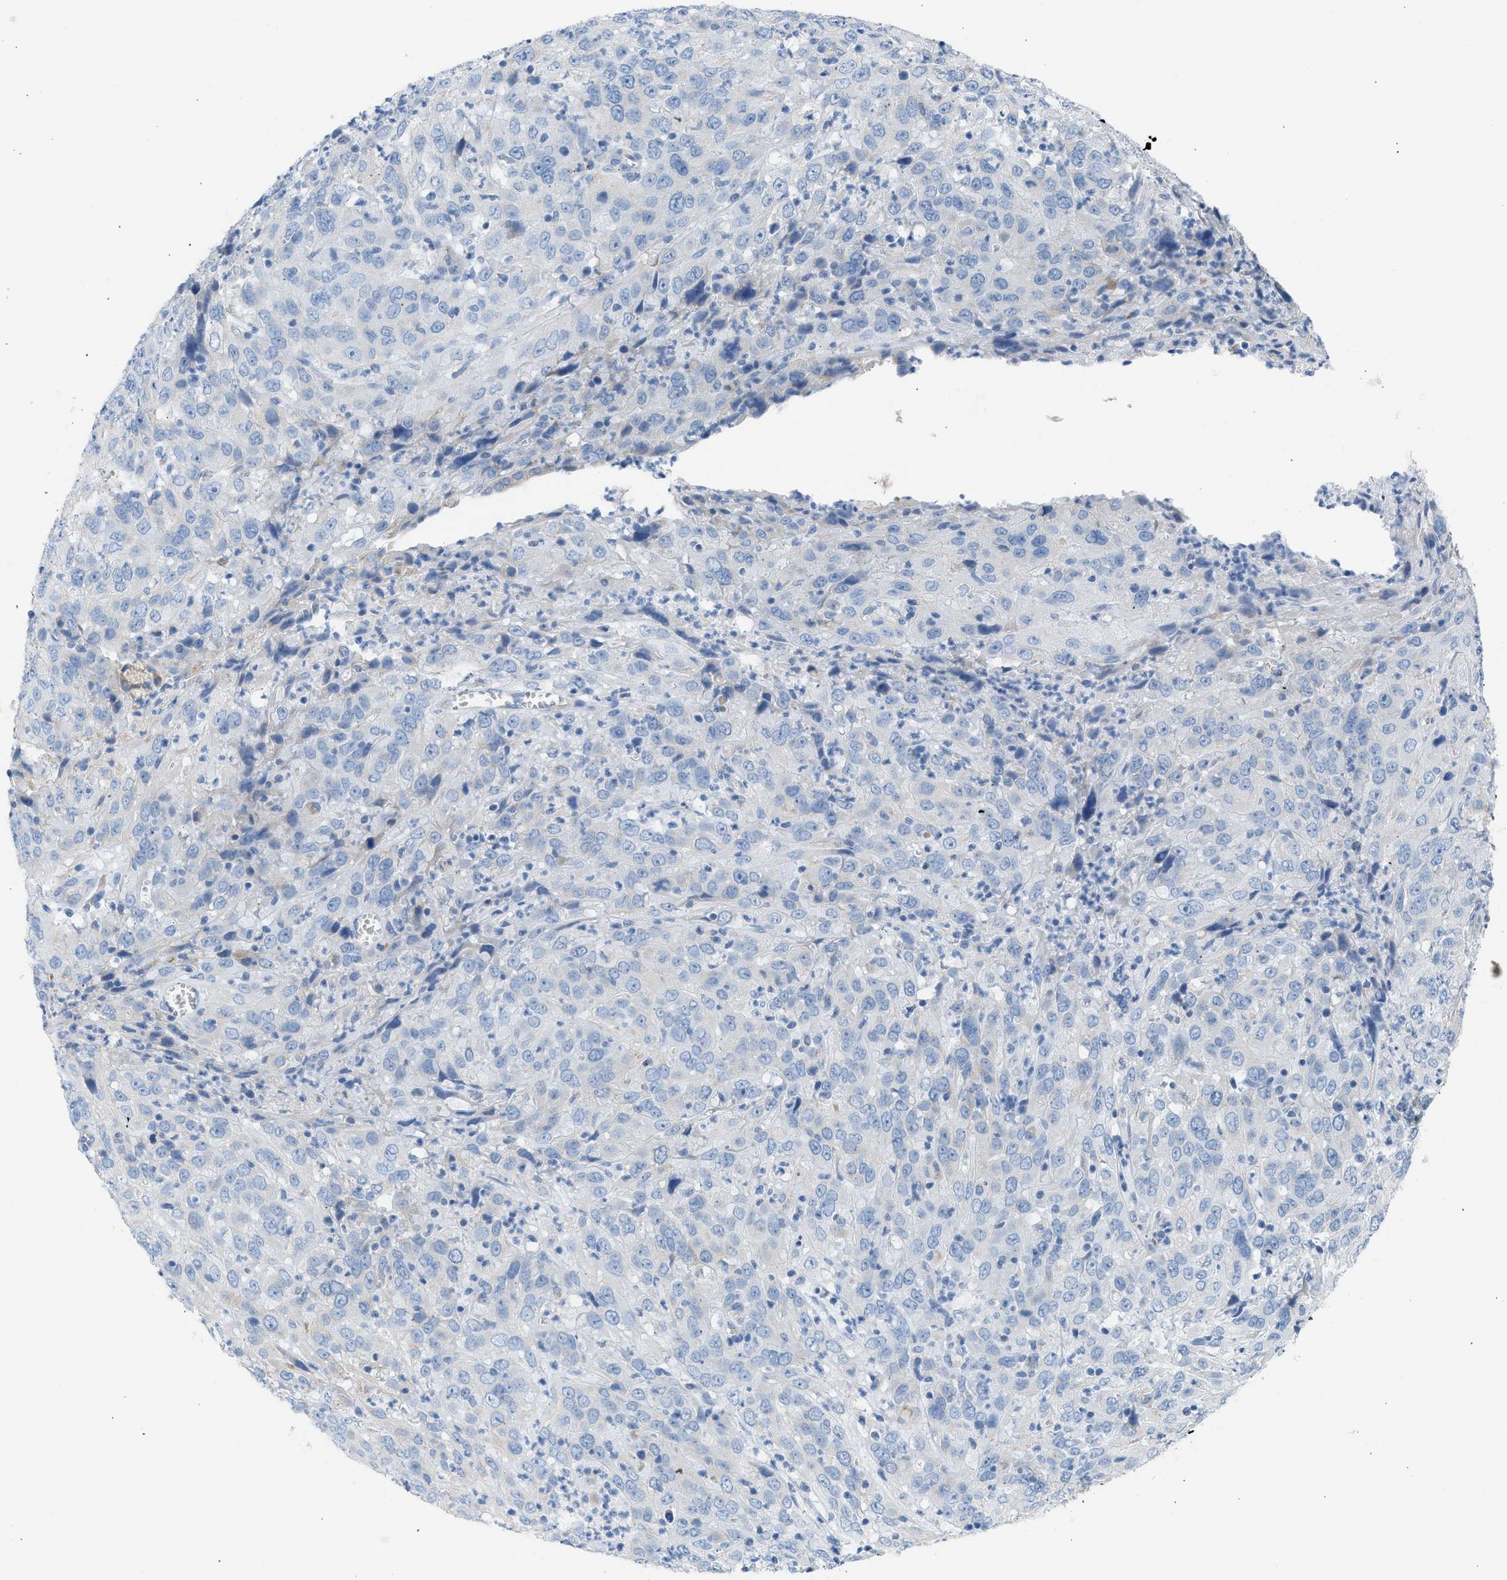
{"staining": {"intensity": "weak", "quantity": "<25%", "location": "cytoplasmic/membranous"}, "tissue": "cervical cancer", "cell_type": "Tumor cells", "image_type": "cancer", "snomed": [{"axis": "morphology", "description": "Squamous cell carcinoma, NOS"}, {"axis": "topography", "description": "Cervix"}], "caption": "Protein analysis of cervical squamous cell carcinoma reveals no significant staining in tumor cells.", "gene": "NDUFS8", "patient": {"sex": "female", "age": 32}}